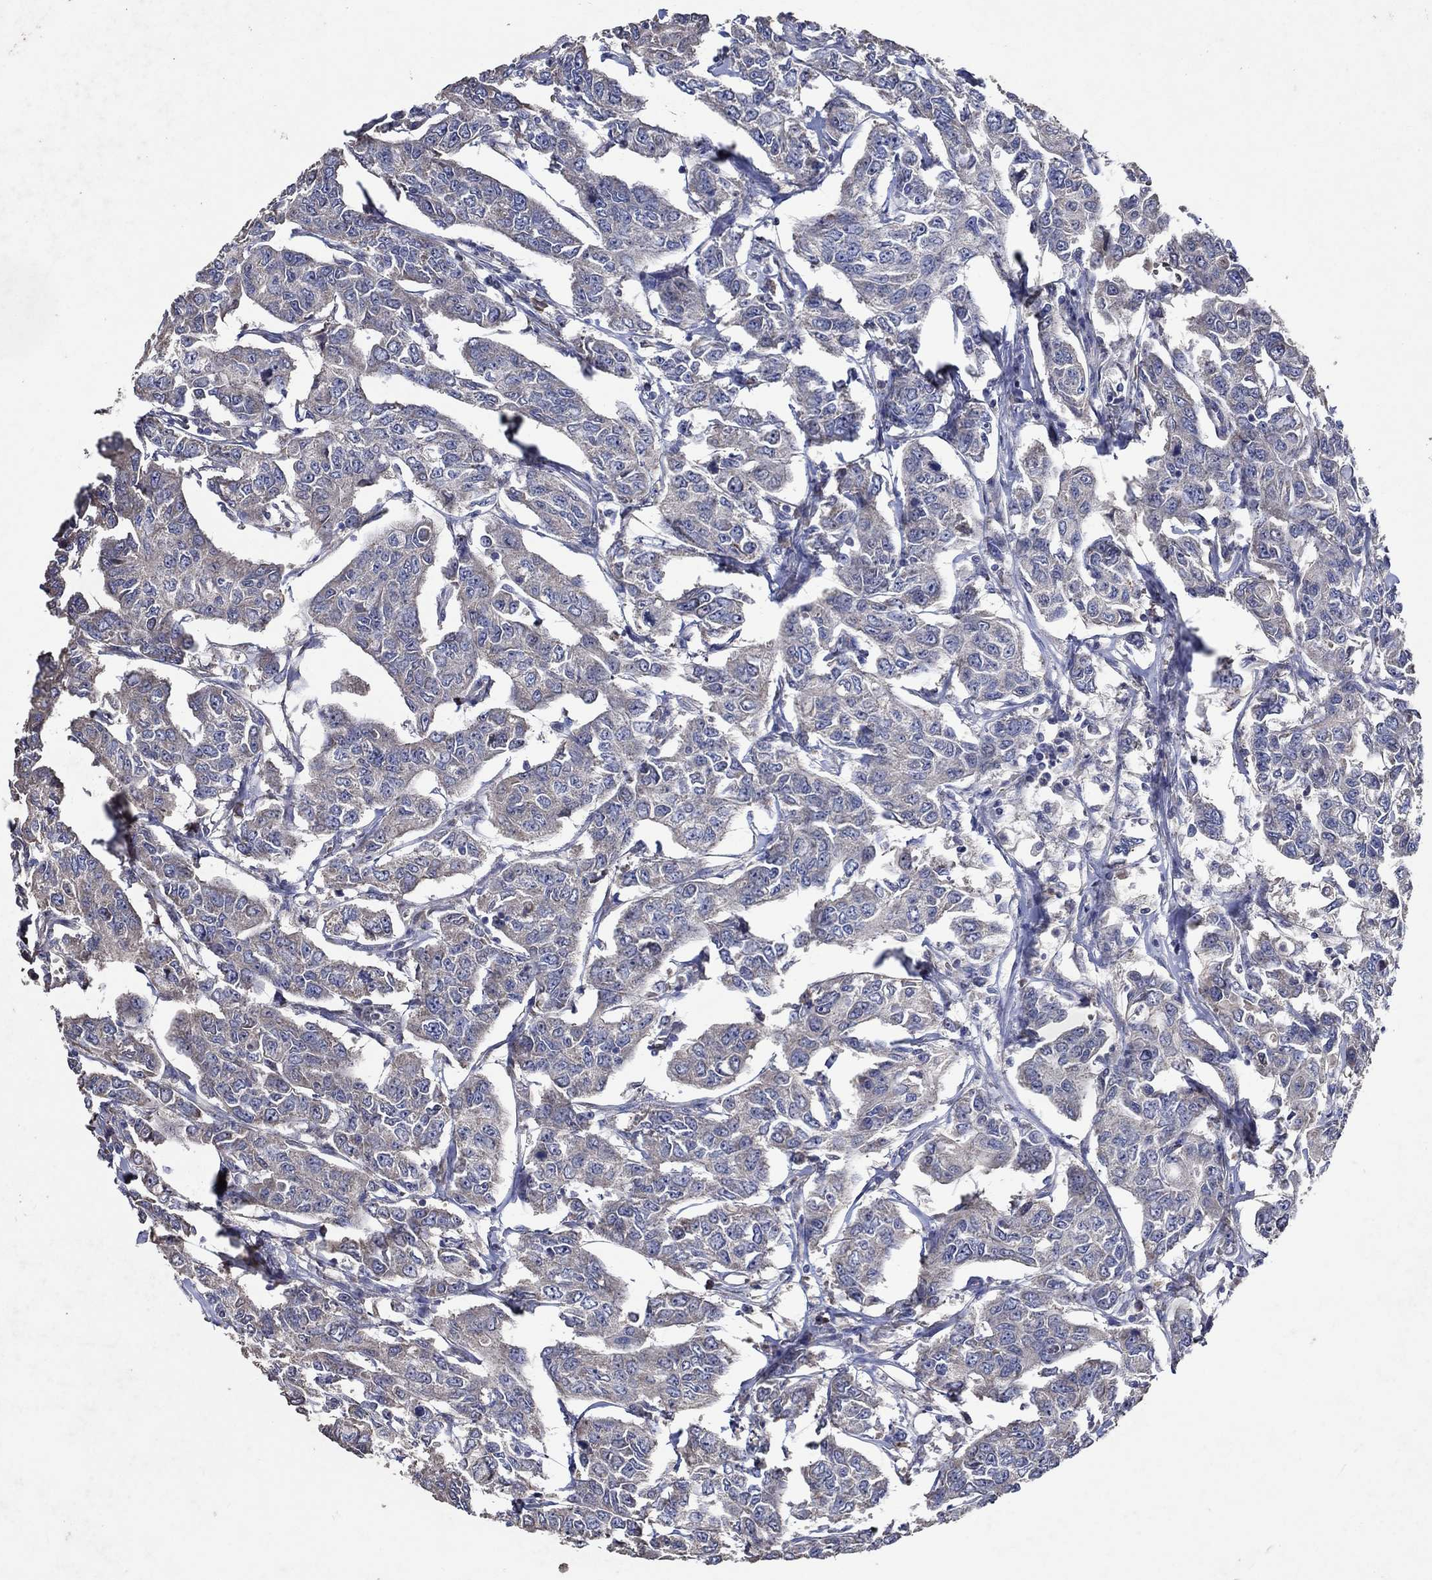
{"staining": {"intensity": "negative", "quantity": "none", "location": "none"}, "tissue": "breast cancer", "cell_type": "Tumor cells", "image_type": "cancer", "snomed": [{"axis": "morphology", "description": "Duct carcinoma"}, {"axis": "topography", "description": "Breast"}], "caption": "DAB immunohistochemical staining of human intraductal carcinoma (breast) shows no significant positivity in tumor cells.", "gene": "HAP1", "patient": {"sex": "female", "age": 88}}